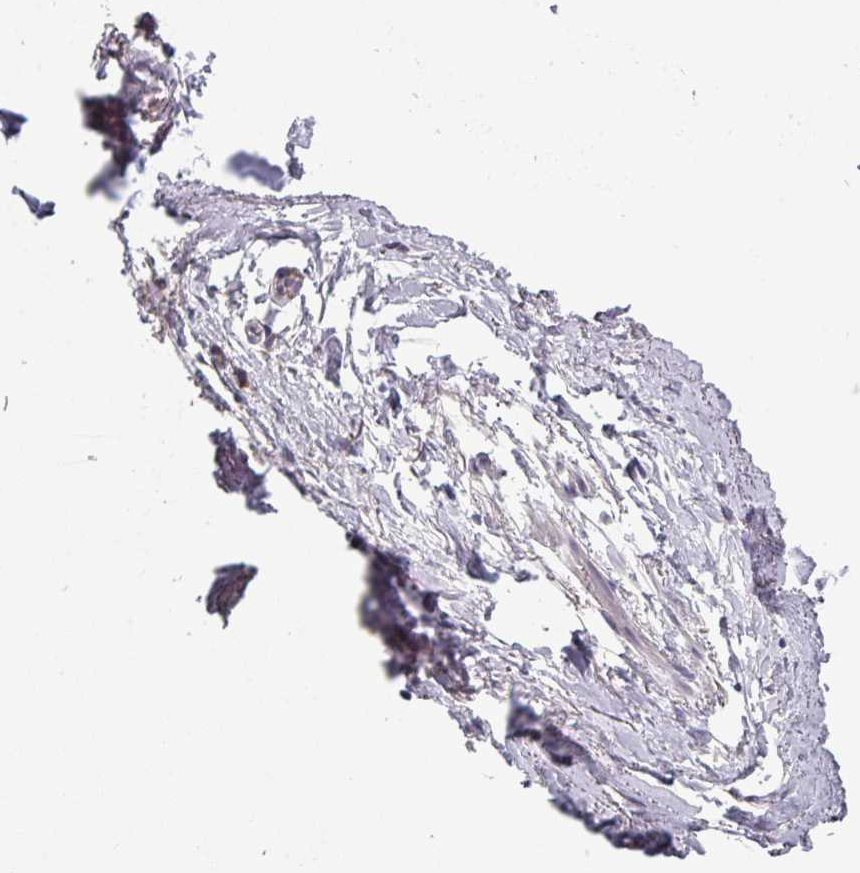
{"staining": {"intensity": "negative", "quantity": "none", "location": "none"}, "tissue": "soft tissue", "cell_type": "Chondrocytes", "image_type": "normal", "snomed": [{"axis": "morphology", "description": "Normal tissue, NOS"}, {"axis": "topography", "description": "Lymph node"}, {"axis": "topography", "description": "Cartilage tissue"}, {"axis": "topography", "description": "Bronchus"}], "caption": "Immunohistochemistry histopathology image of unremarkable soft tissue stained for a protein (brown), which exhibits no expression in chondrocytes.", "gene": "PRAMEF7", "patient": {"sex": "female", "age": 70}}